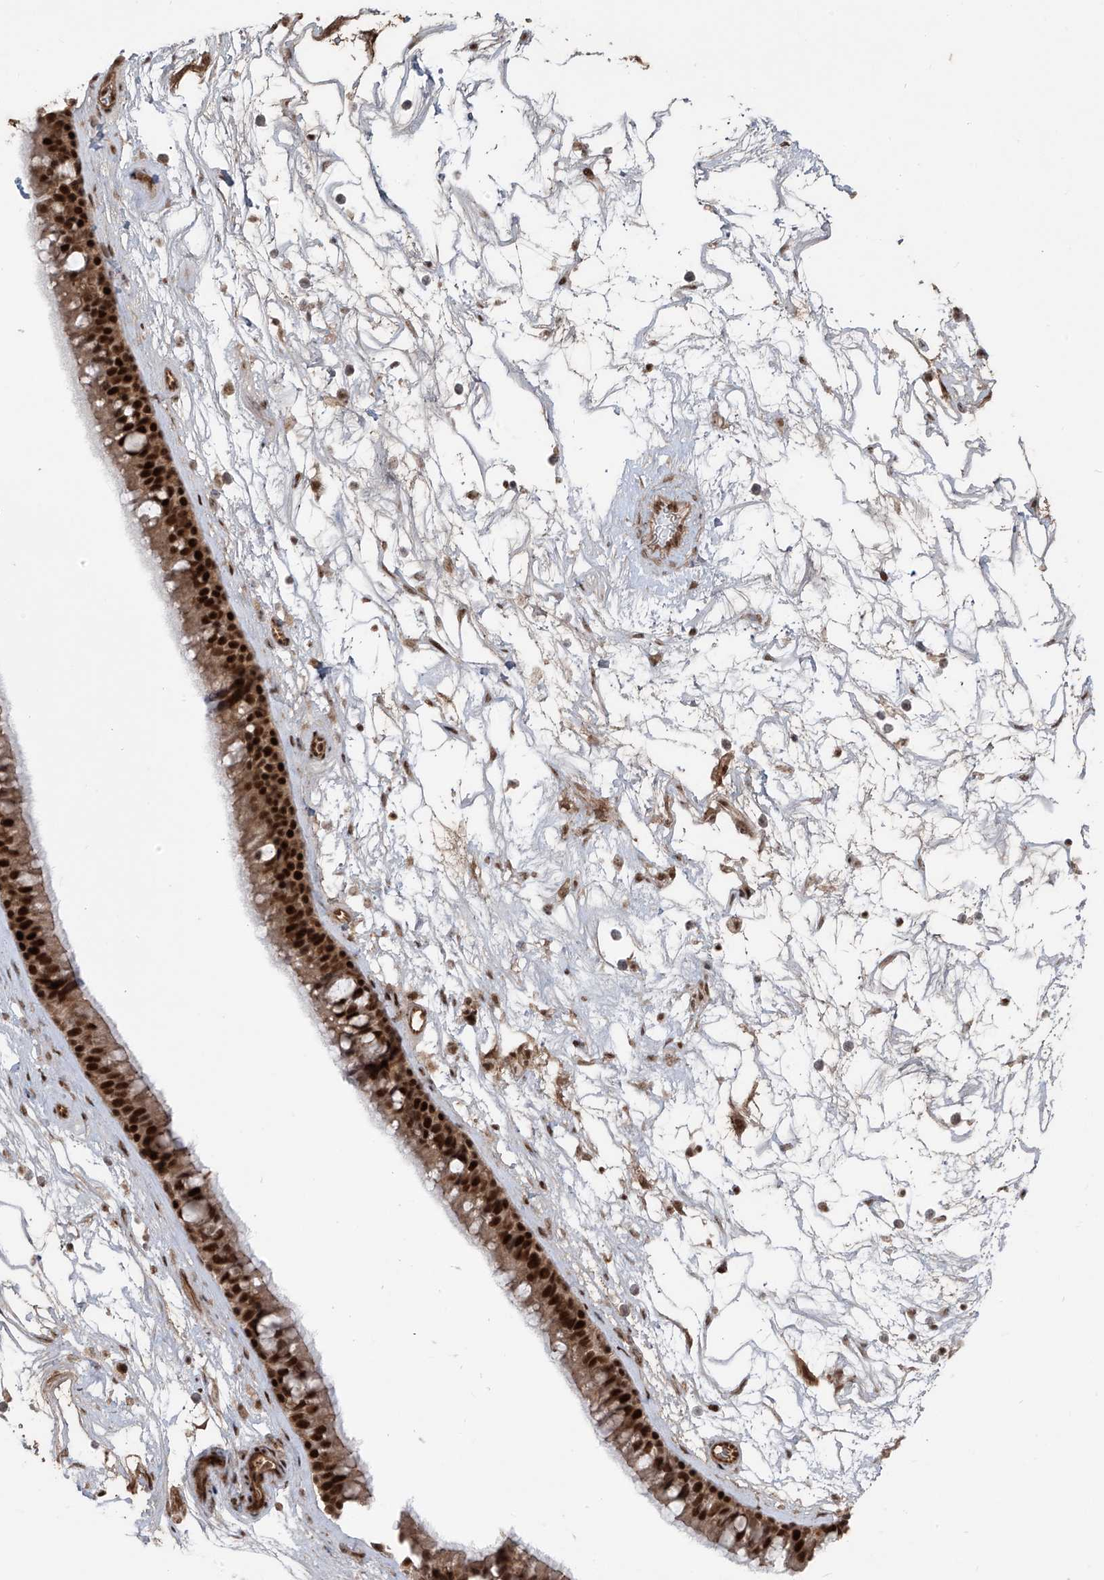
{"staining": {"intensity": "strong", "quantity": ">75%", "location": "nuclear"}, "tissue": "nasopharynx", "cell_type": "Respiratory epithelial cells", "image_type": "normal", "snomed": [{"axis": "morphology", "description": "Normal tissue, NOS"}, {"axis": "topography", "description": "Nasopharynx"}], "caption": "A brown stain labels strong nuclear positivity of a protein in respiratory epithelial cells of unremarkable nasopharynx.", "gene": "ARHGEF3", "patient": {"sex": "male", "age": 64}}